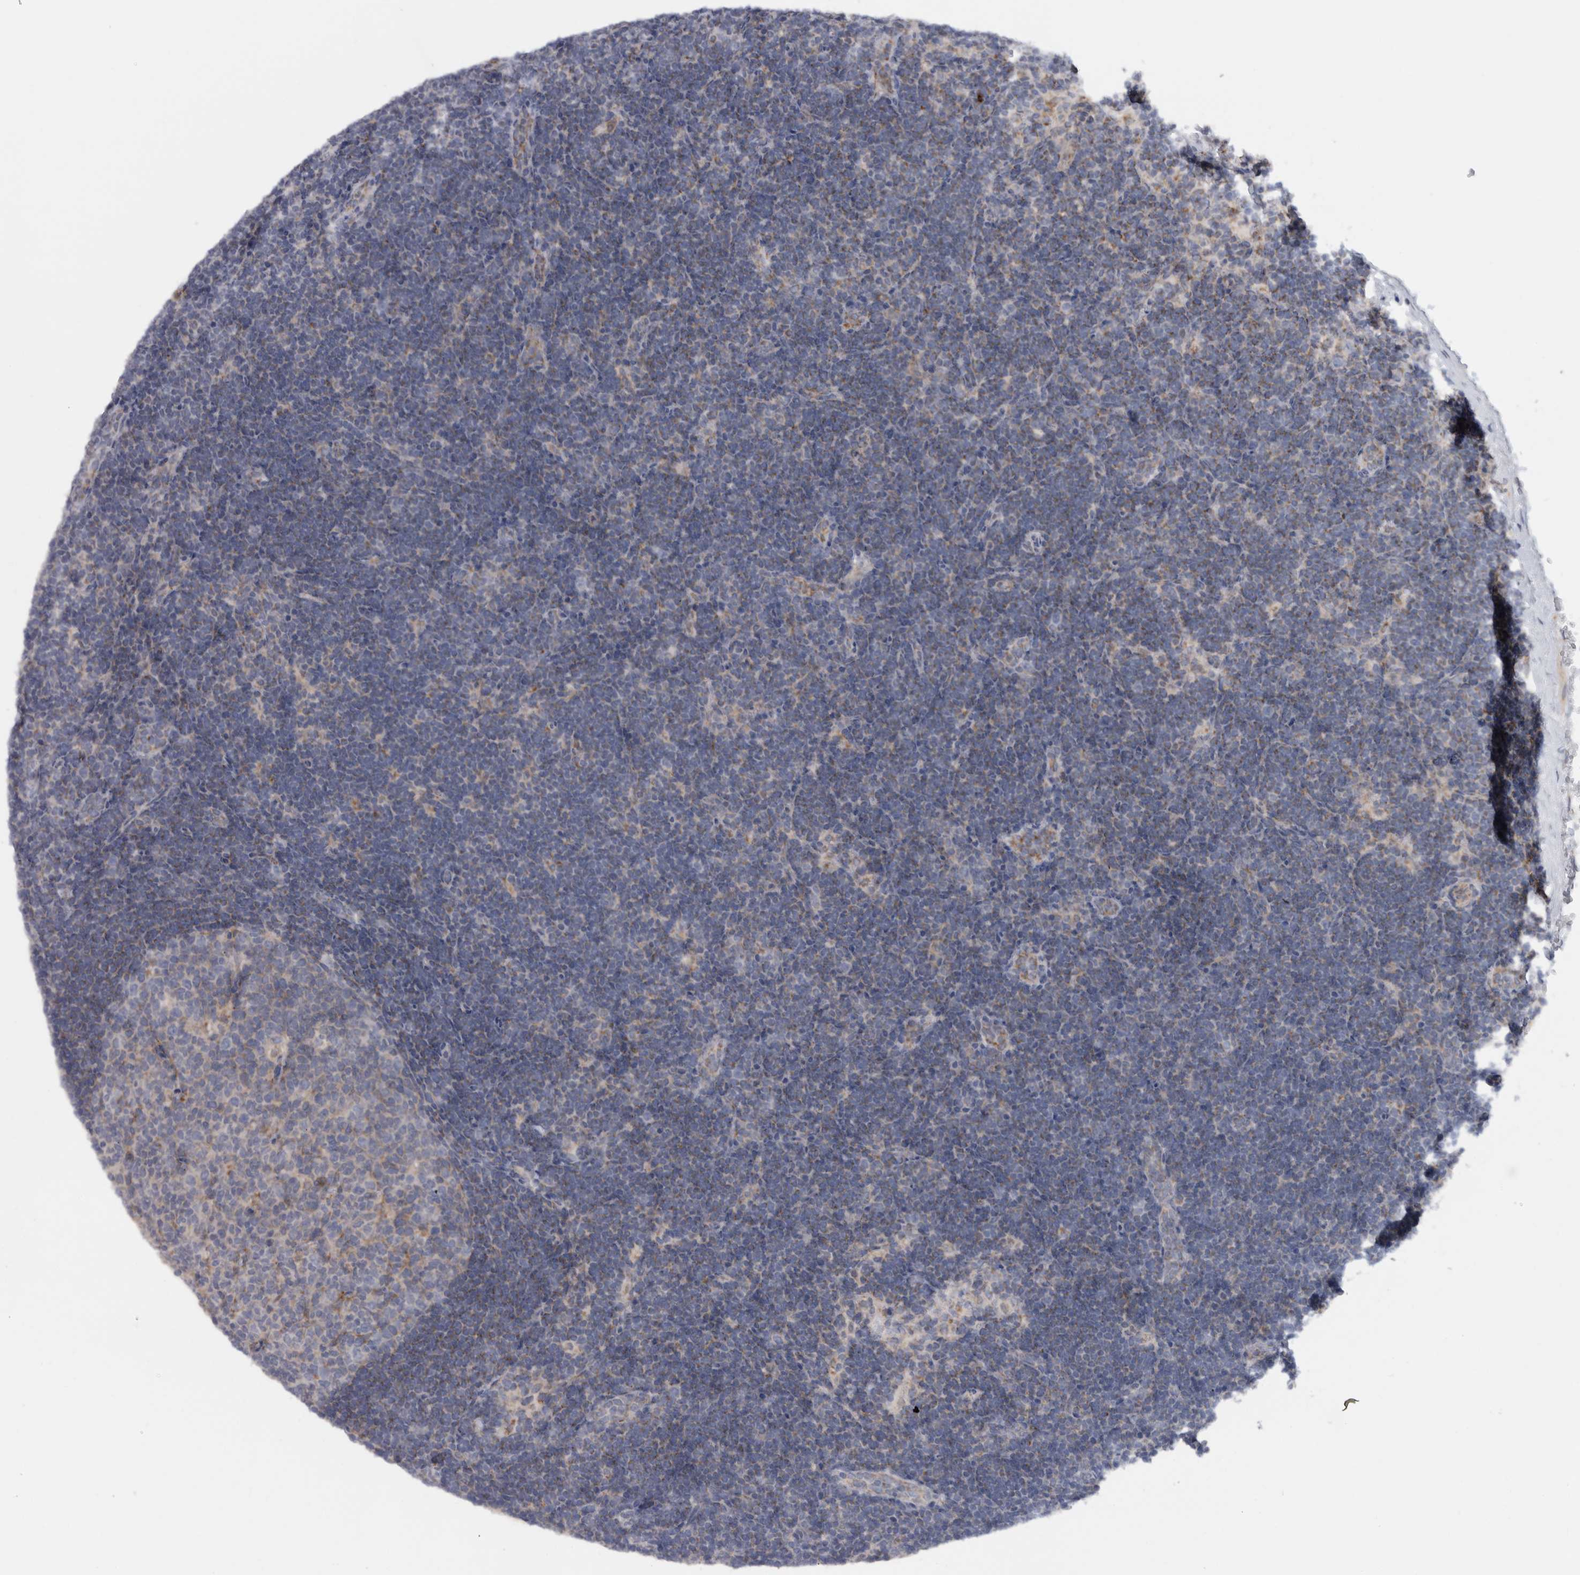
{"staining": {"intensity": "weak", "quantity": "<25%", "location": "cytoplasmic/membranous"}, "tissue": "lymph node", "cell_type": "Germinal center cells", "image_type": "normal", "snomed": [{"axis": "morphology", "description": "Normal tissue, NOS"}, {"axis": "topography", "description": "Lymph node"}], "caption": "This is an IHC micrograph of unremarkable human lymph node. There is no expression in germinal center cells.", "gene": "RAB18", "patient": {"sex": "female", "age": 22}}